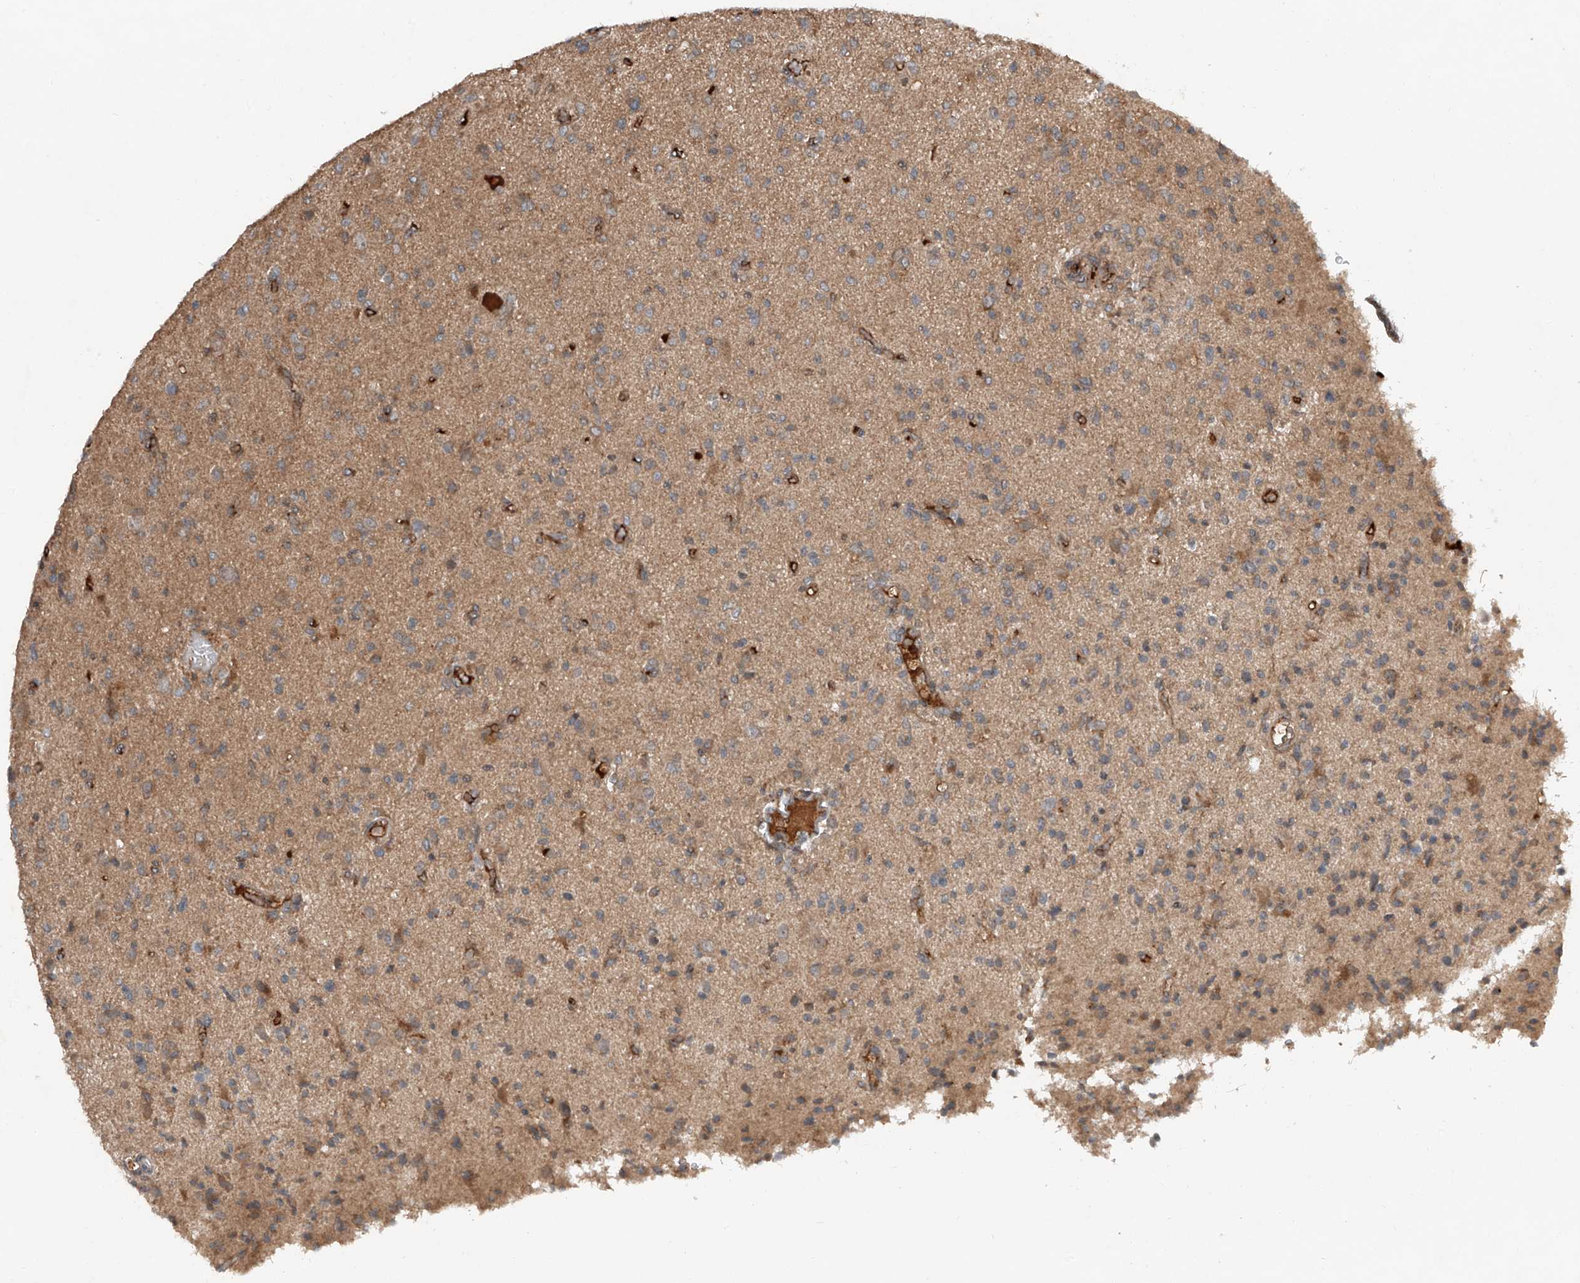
{"staining": {"intensity": "weak", "quantity": ">75%", "location": "cytoplasmic/membranous"}, "tissue": "glioma", "cell_type": "Tumor cells", "image_type": "cancer", "snomed": [{"axis": "morphology", "description": "Glioma, malignant, High grade"}, {"axis": "topography", "description": "Brain"}], "caption": "Immunohistochemical staining of glioma demonstrates weak cytoplasmic/membranous protein positivity in approximately >75% of tumor cells.", "gene": "ADAM23", "patient": {"sex": "female", "age": 57}}